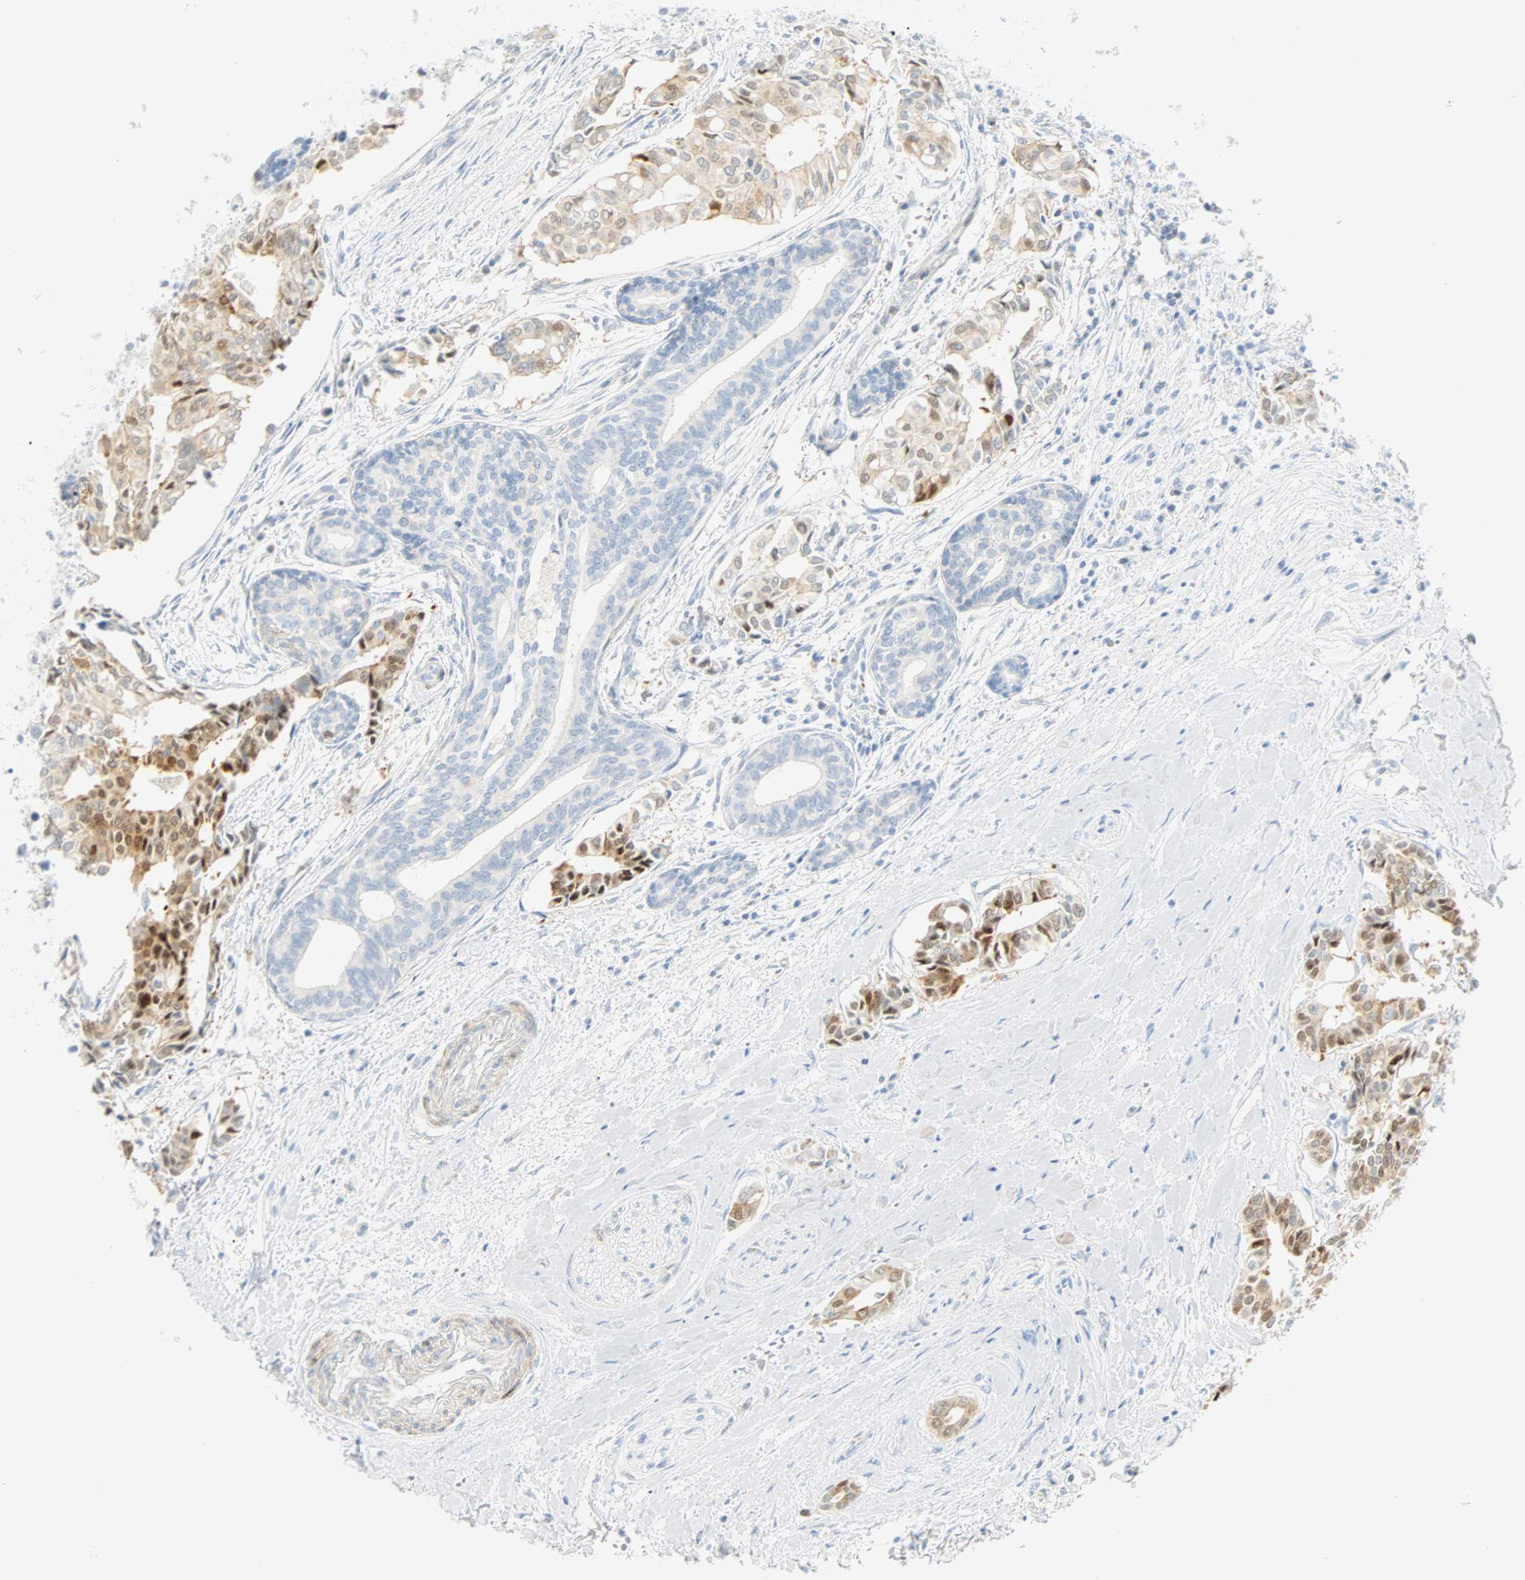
{"staining": {"intensity": "weak", "quantity": "25%-75%", "location": "cytoplasmic/membranous"}, "tissue": "head and neck cancer", "cell_type": "Tumor cells", "image_type": "cancer", "snomed": [{"axis": "morphology", "description": "Adenocarcinoma, NOS"}, {"axis": "topography", "description": "Salivary gland"}, {"axis": "topography", "description": "Head-Neck"}], "caption": "A low amount of weak cytoplasmic/membranous positivity is appreciated in about 25%-75% of tumor cells in adenocarcinoma (head and neck) tissue.", "gene": "SELENBP1", "patient": {"sex": "female", "age": 59}}